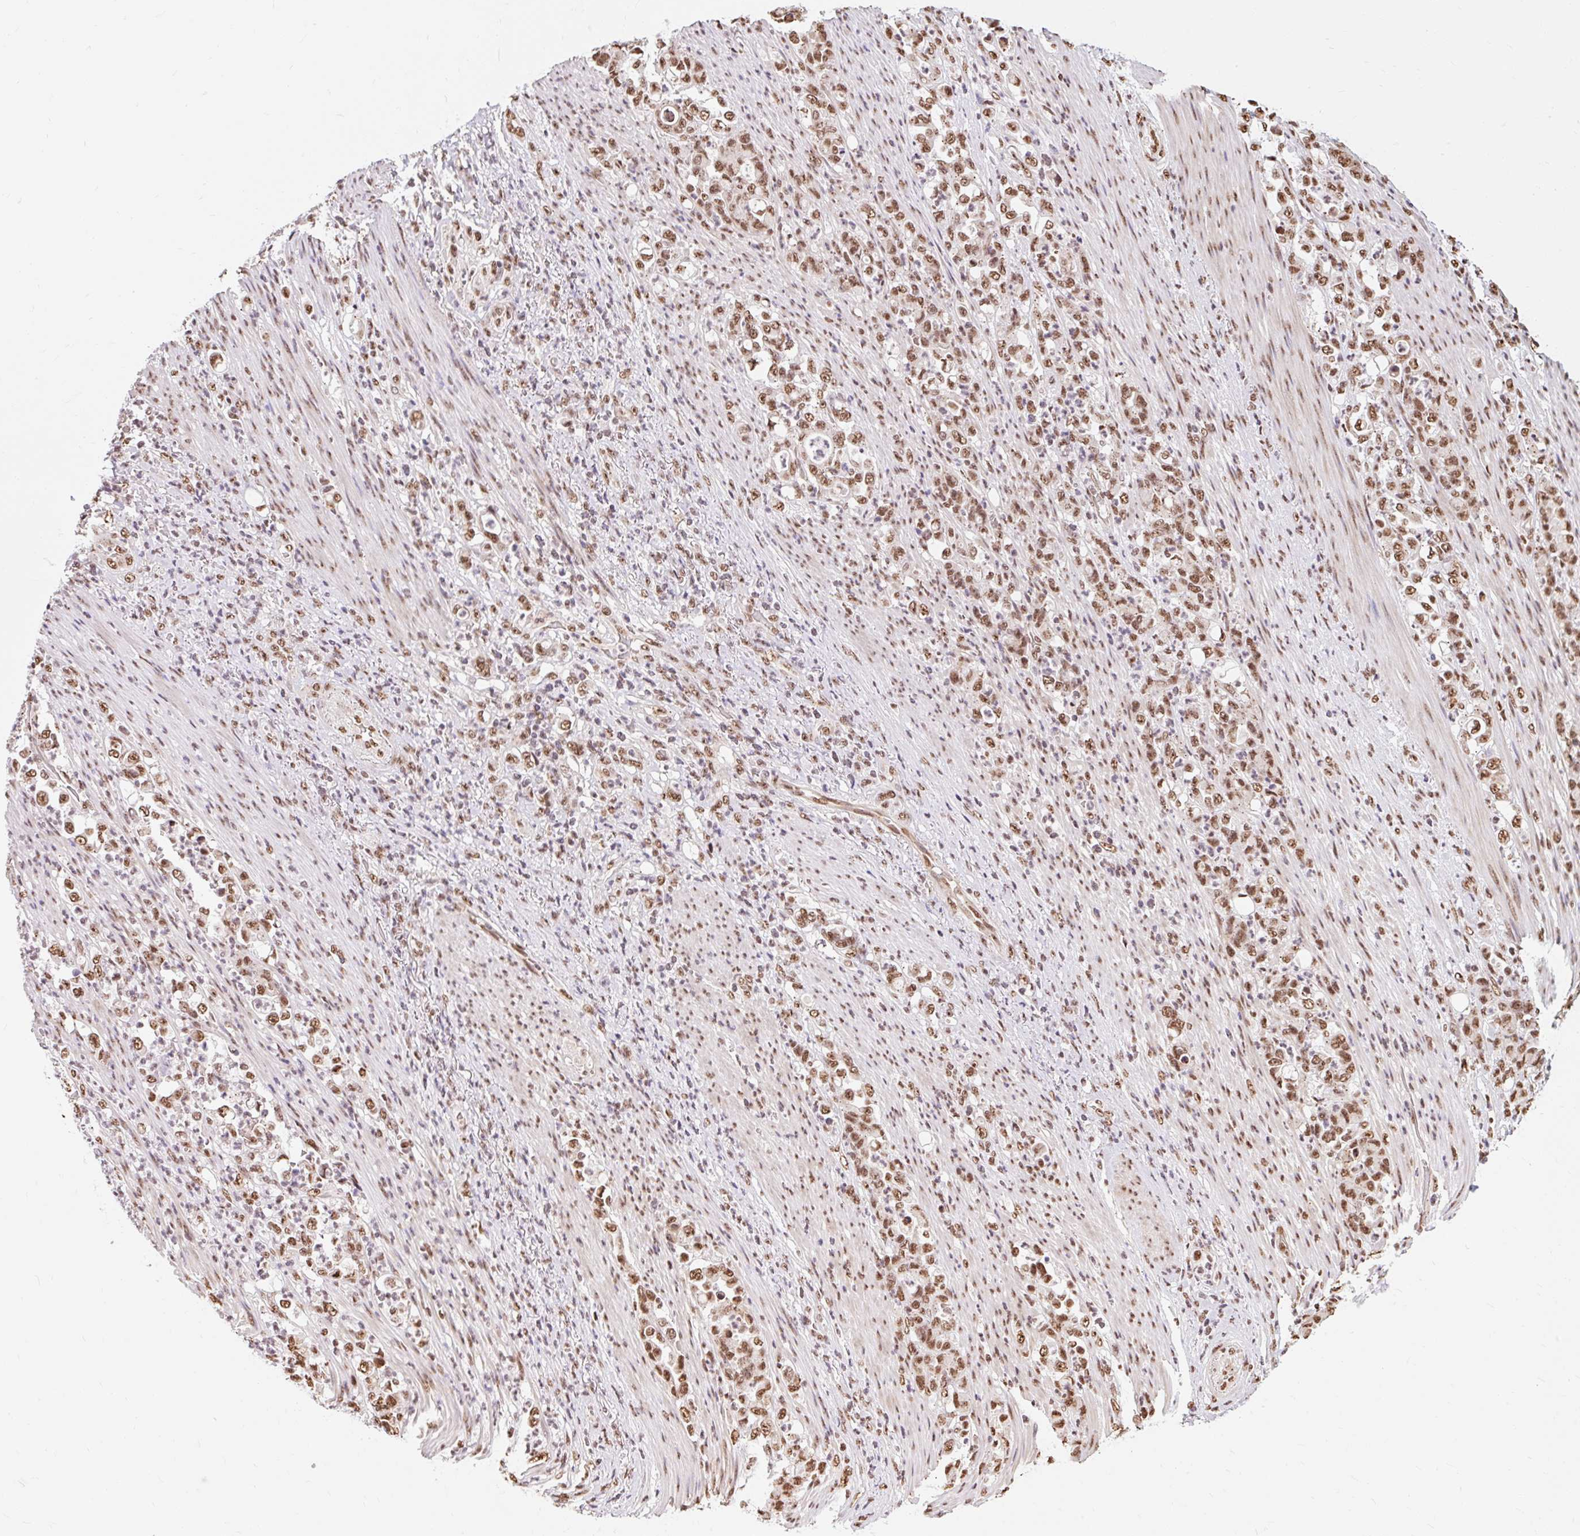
{"staining": {"intensity": "moderate", "quantity": ">75%", "location": "nuclear"}, "tissue": "stomach cancer", "cell_type": "Tumor cells", "image_type": "cancer", "snomed": [{"axis": "morphology", "description": "Normal tissue, NOS"}, {"axis": "morphology", "description": "Adenocarcinoma, NOS"}, {"axis": "topography", "description": "Stomach"}], "caption": "The immunohistochemical stain shows moderate nuclear staining in tumor cells of adenocarcinoma (stomach) tissue. The staining was performed using DAB (3,3'-diaminobenzidine), with brown indicating positive protein expression. Nuclei are stained blue with hematoxylin.", "gene": "BICRA", "patient": {"sex": "female", "age": 79}}